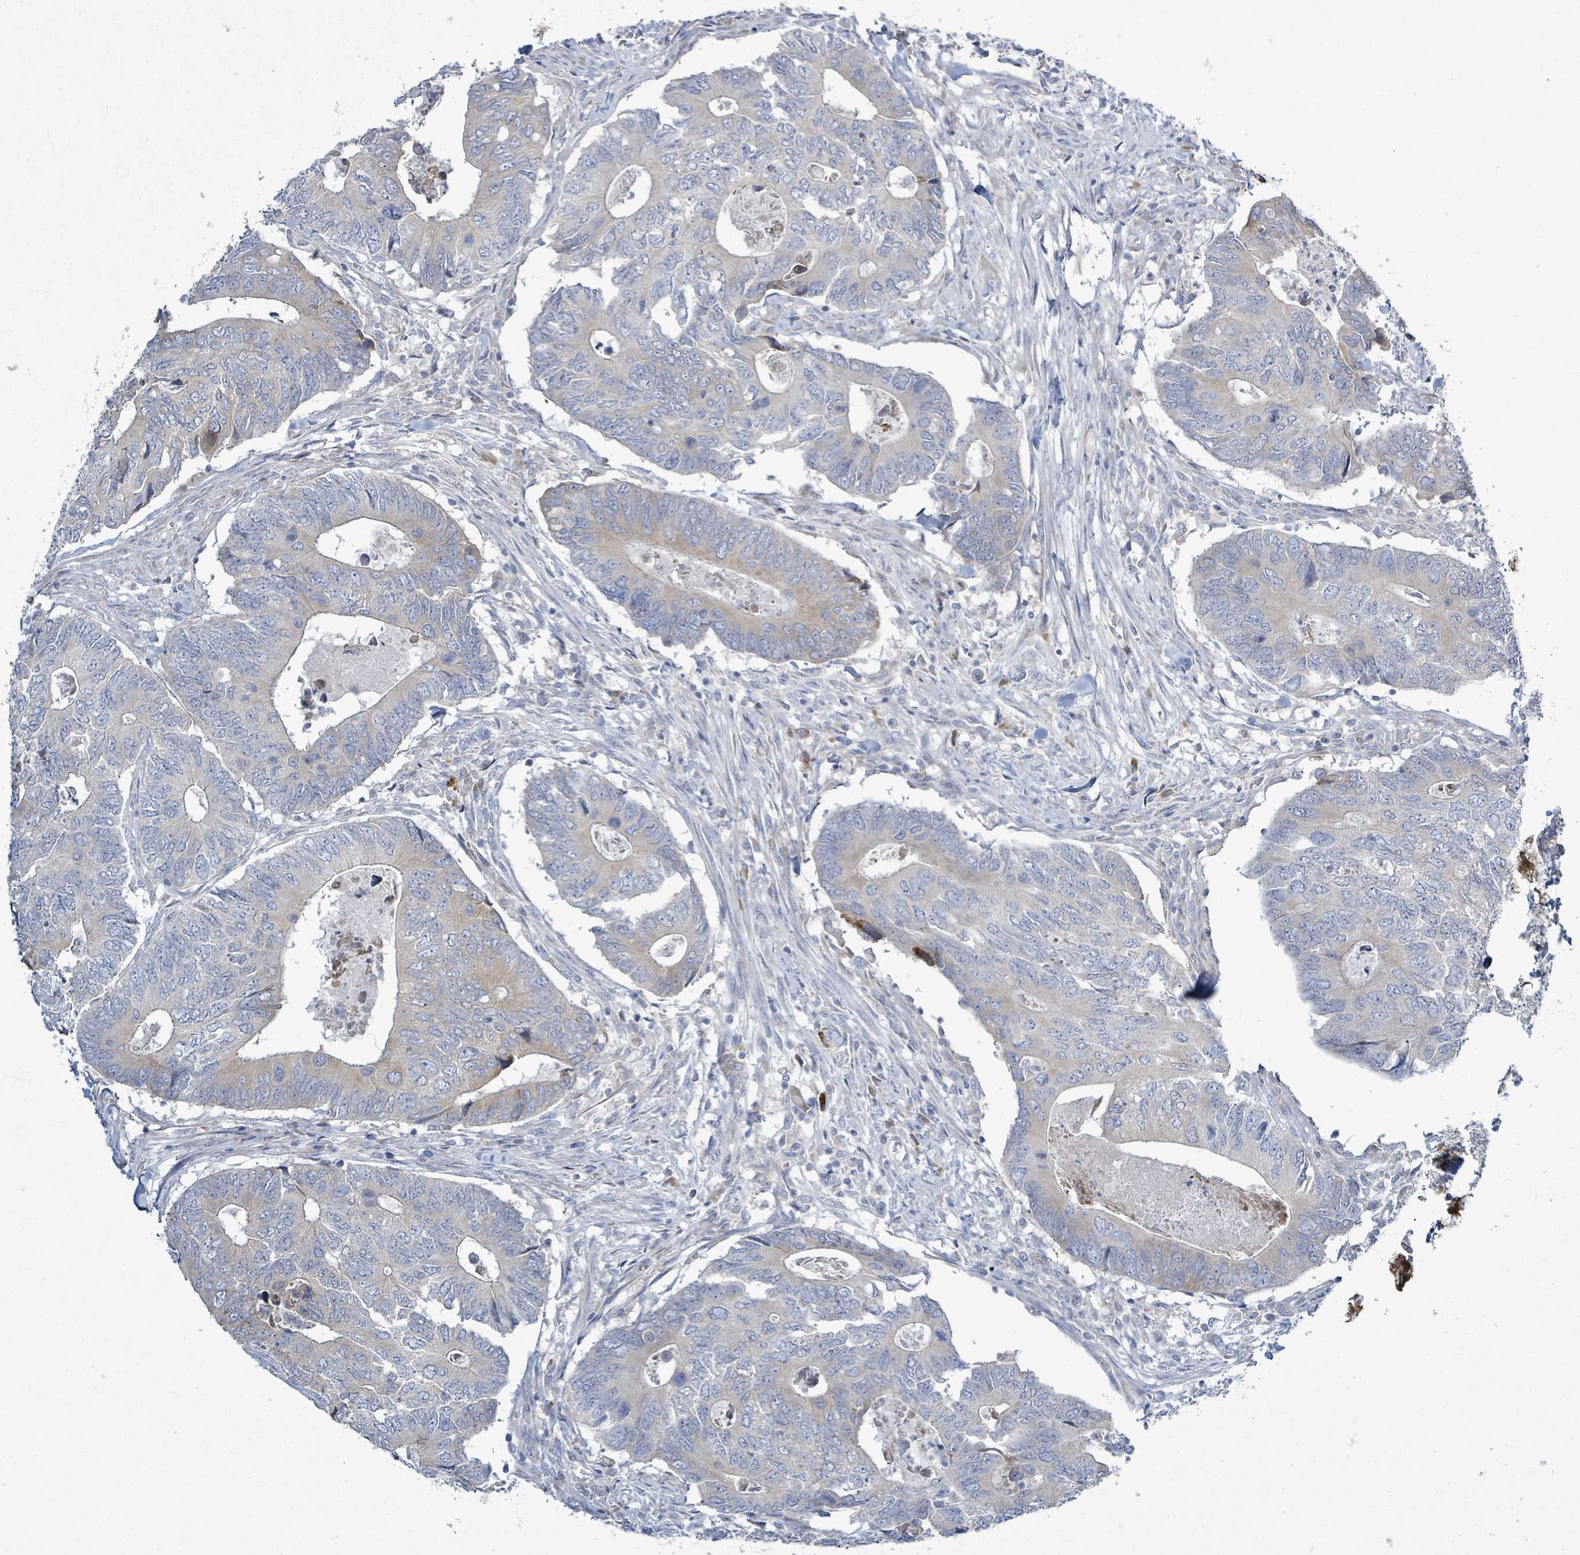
{"staining": {"intensity": "weak", "quantity": "25%-75%", "location": "cytoplasmic/membranous"}, "tissue": "colorectal cancer", "cell_type": "Tumor cells", "image_type": "cancer", "snomed": [{"axis": "morphology", "description": "Adenocarcinoma, NOS"}, {"axis": "topography", "description": "Colon"}], "caption": "Immunohistochemical staining of adenocarcinoma (colorectal) shows weak cytoplasmic/membranous protein positivity in approximately 25%-75% of tumor cells. (IHC, brightfield microscopy, high magnification).", "gene": "SIRPB1", "patient": {"sex": "male", "age": 87}}